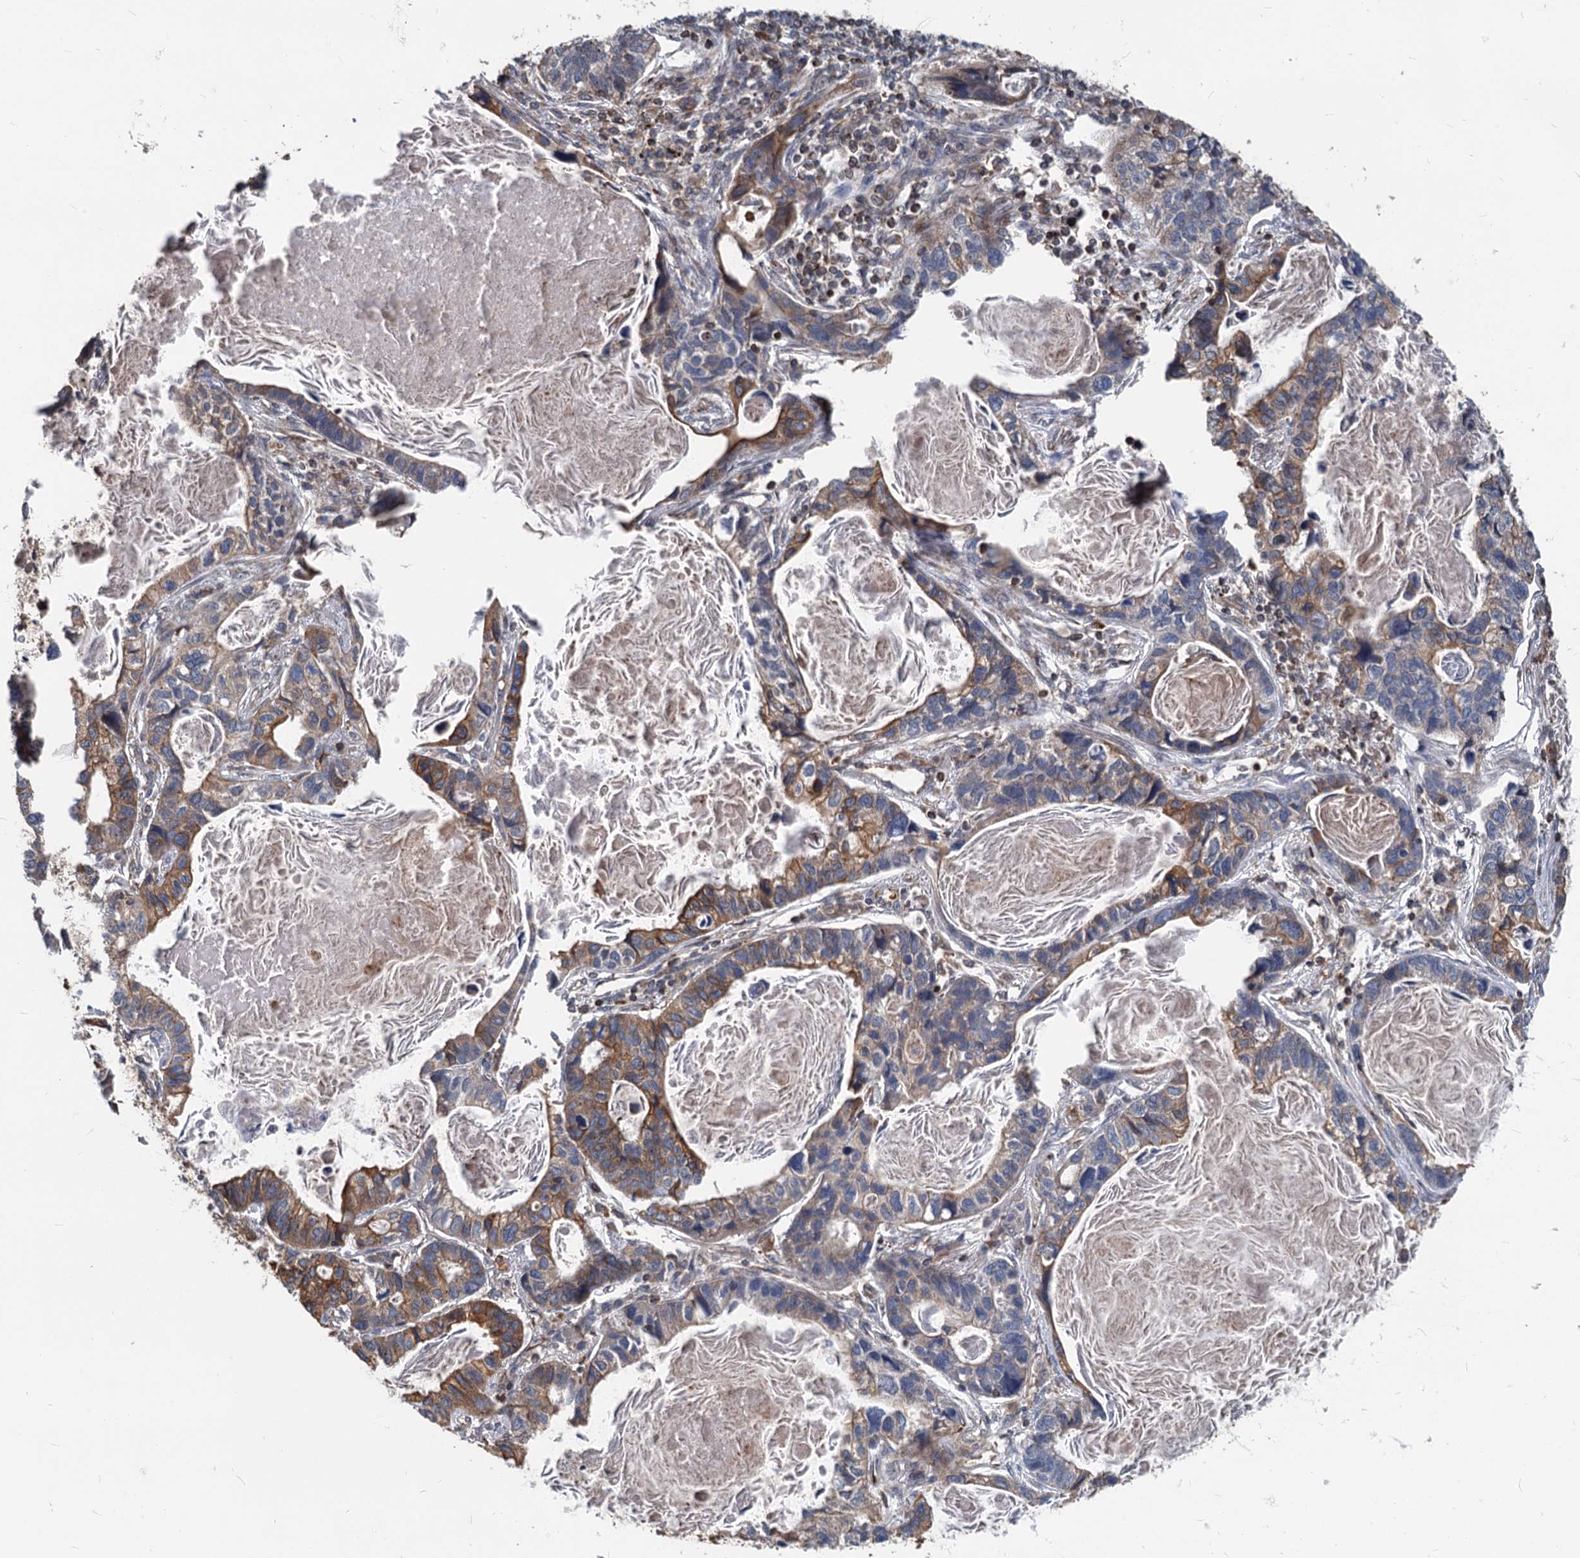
{"staining": {"intensity": "moderate", "quantity": "<25%", "location": "cytoplasmic/membranous"}, "tissue": "lung cancer", "cell_type": "Tumor cells", "image_type": "cancer", "snomed": [{"axis": "morphology", "description": "Adenocarcinoma, NOS"}, {"axis": "topography", "description": "Lung"}], "caption": "Lung cancer (adenocarcinoma) stained for a protein (brown) demonstrates moderate cytoplasmic/membranous positive staining in about <25% of tumor cells.", "gene": "STIM1", "patient": {"sex": "male", "age": 67}}